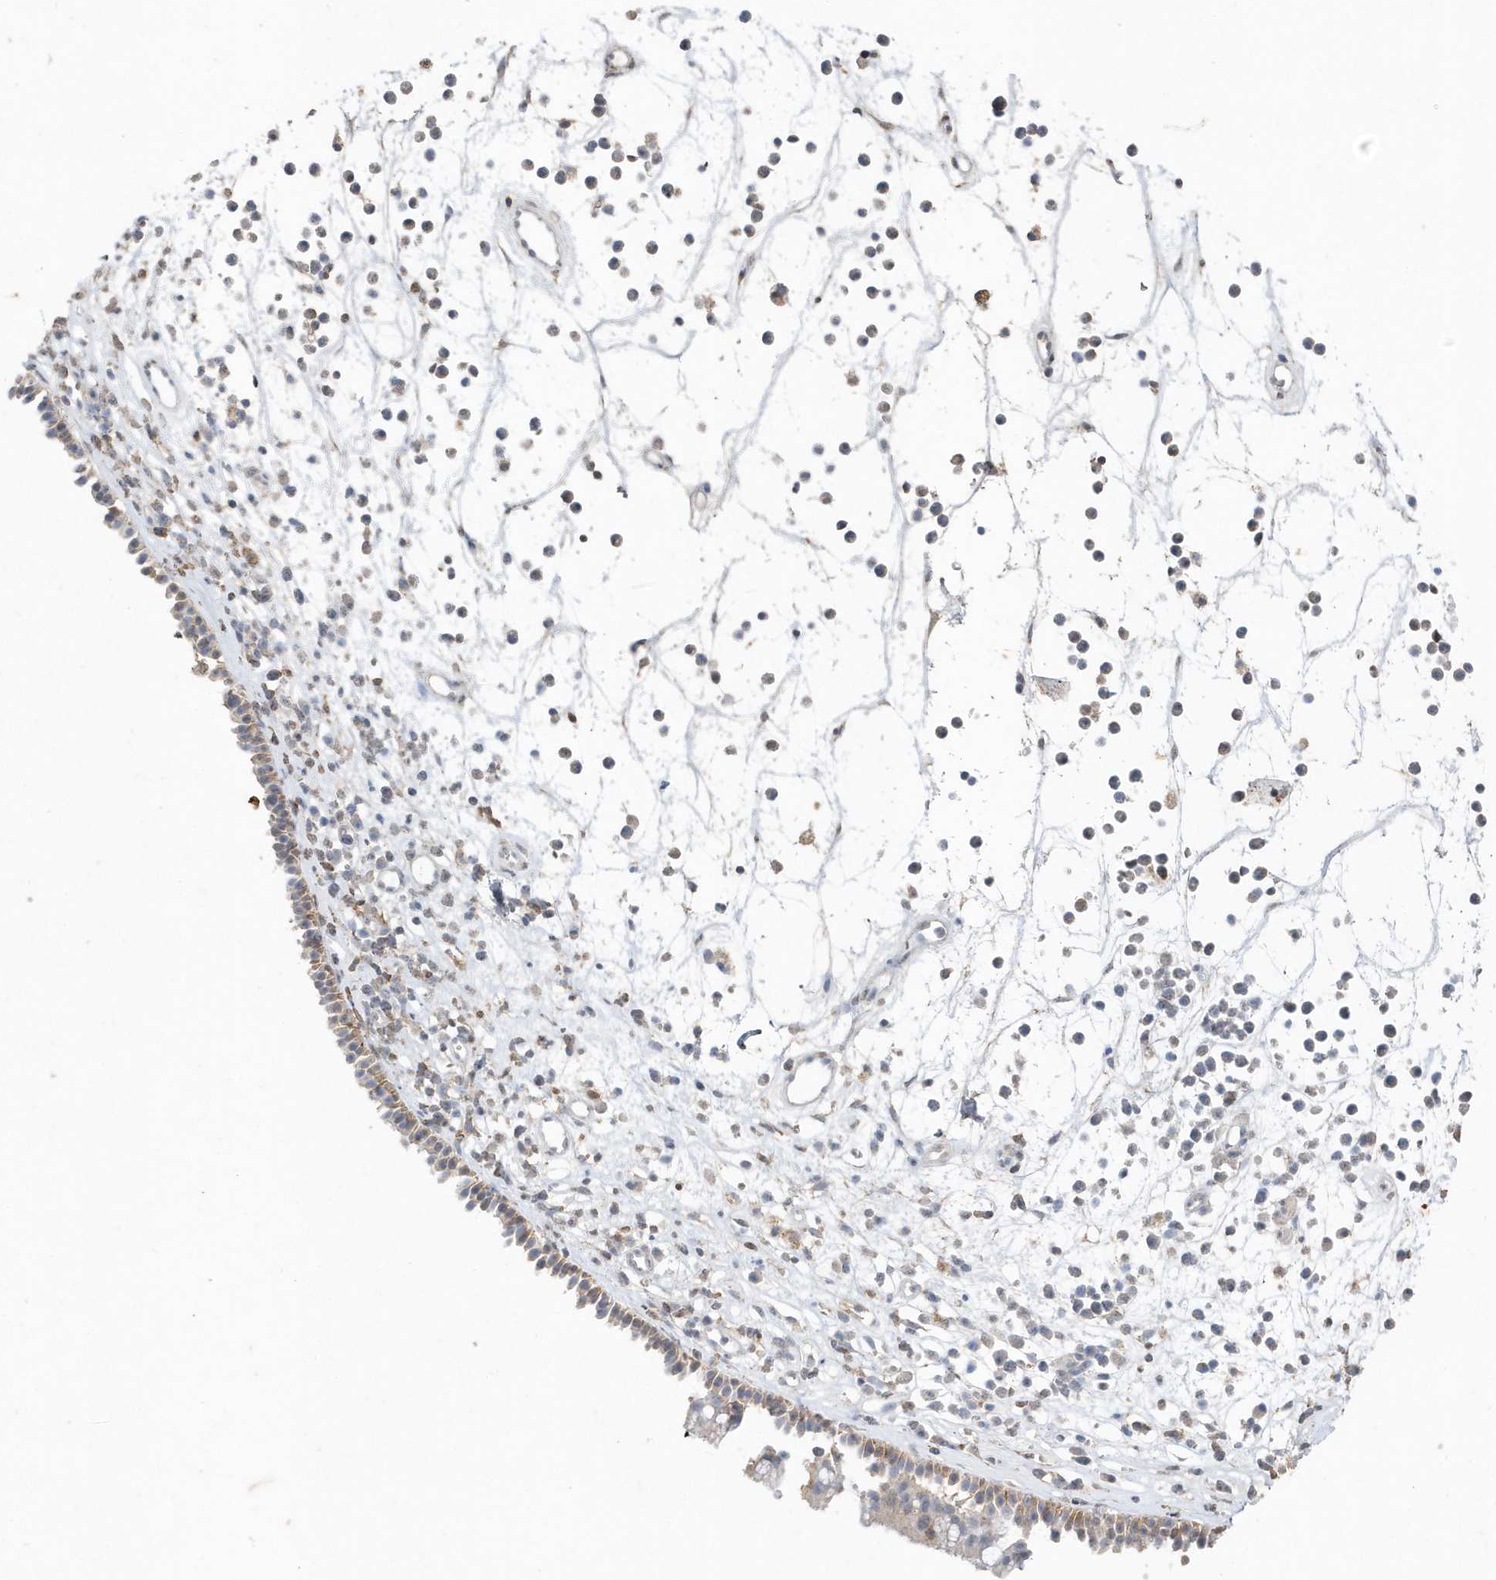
{"staining": {"intensity": "moderate", "quantity": ">75%", "location": "cytoplasmic/membranous"}, "tissue": "nasopharynx", "cell_type": "Respiratory epithelial cells", "image_type": "normal", "snomed": [{"axis": "morphology", "description": "Normal tissue, NOS"}, {"axis": "morphology", "description": "Inflammation, NOS"}, {"axis": "morphology", "description": "Malignant melanoma, Metastatic site"}, {"axis": "topography", "description": "Nasopharynx"}], "caption": "IHC of benign human nasopharynx shows medium levels of moderate cytoplasmic/membranous positivity in approximately >75% of respiratory epithelial cells. (Brightfield microscopy of DAB IHC at high magnification).", "gene": "PDCD1", "patient": {"sex": "male", "age": 70}}